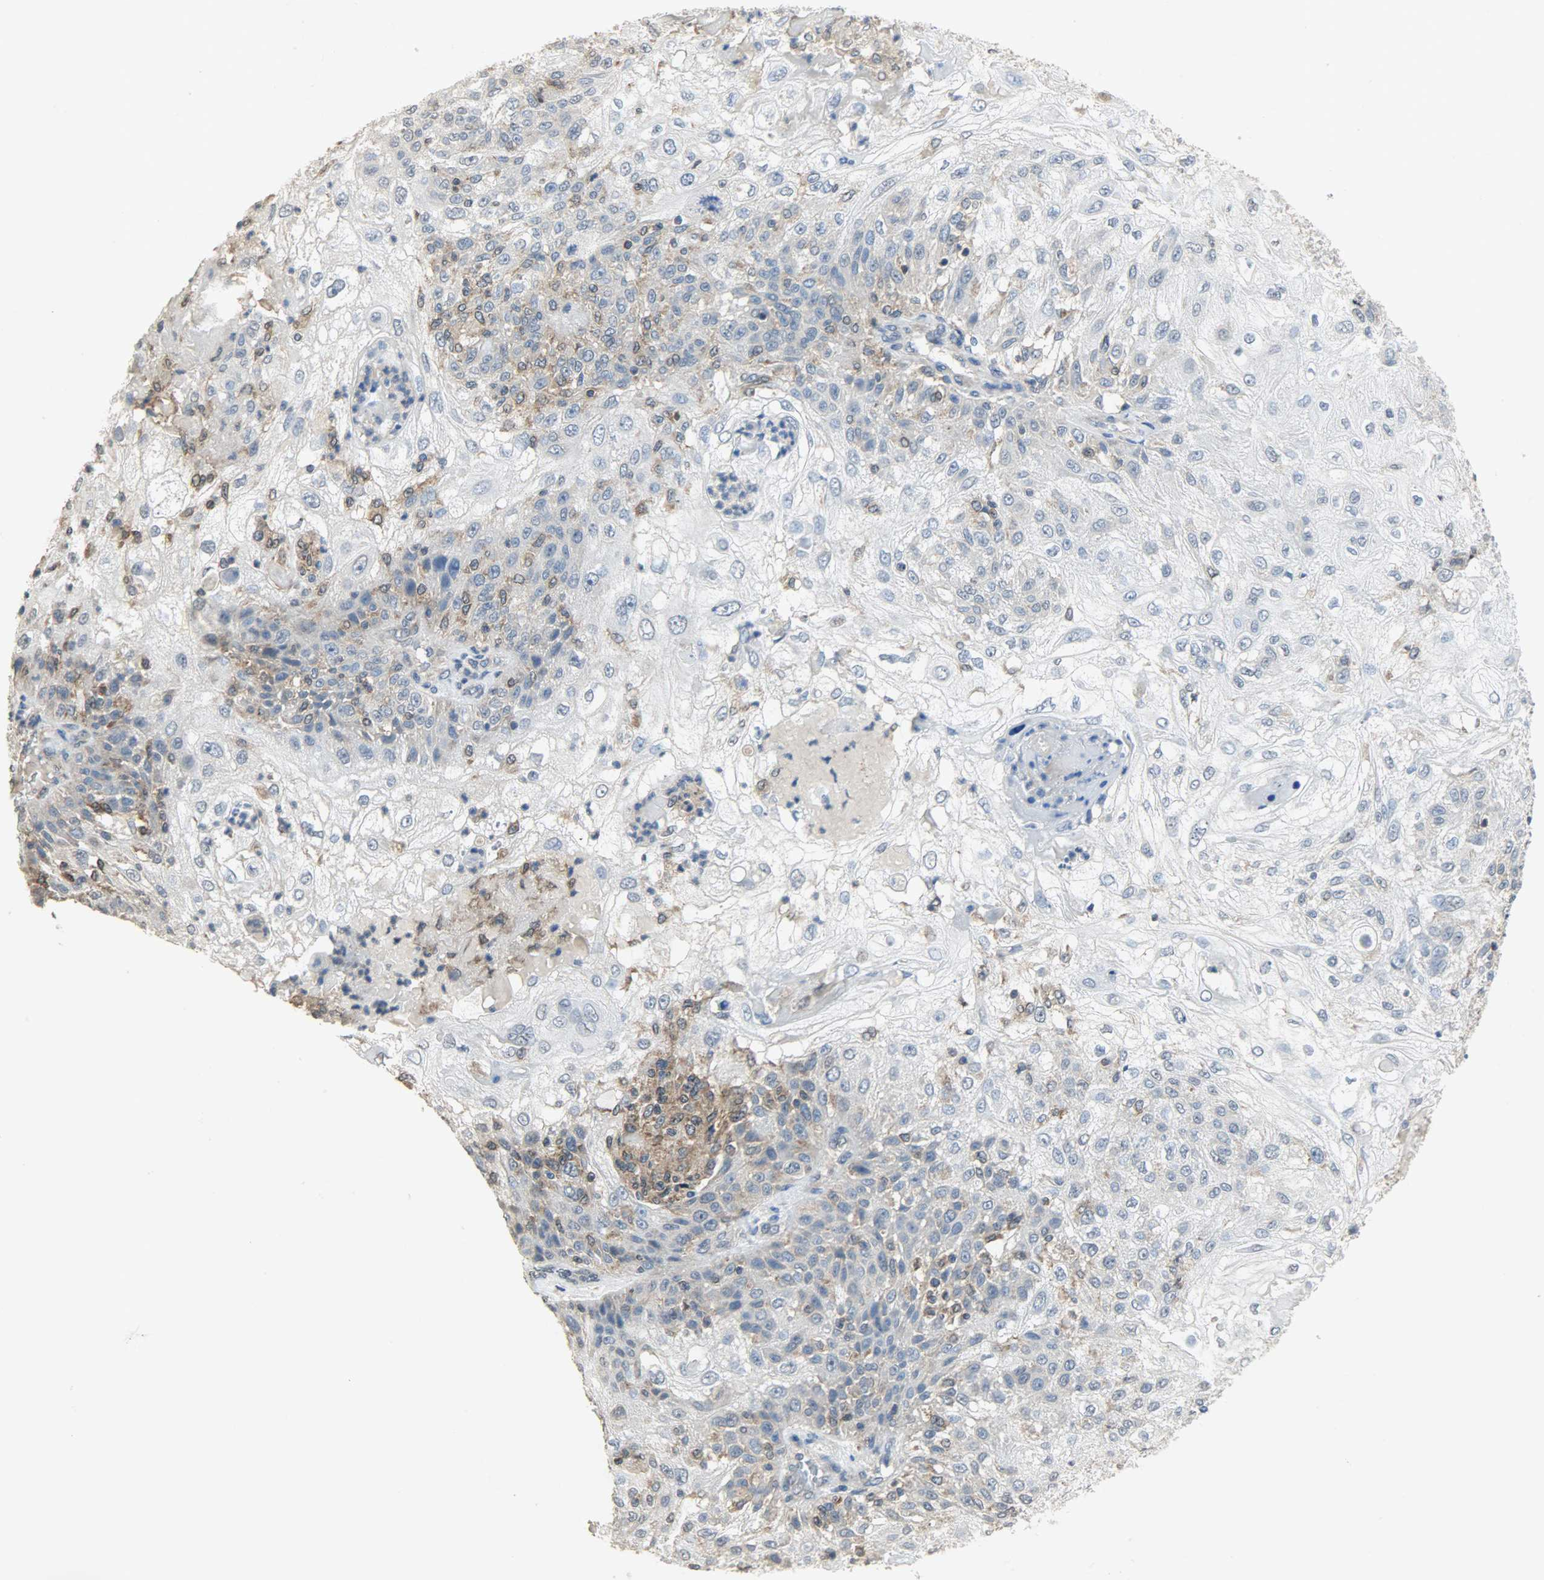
{"staining": {"intensity": "moderate", "quantity": "25%-75%", "location": "cytoplasmic/membranous,nuclear"}, "tissue": "skin cancer", "cell_type": "Tumor cells", "image_type": "cancer", "snomed": [{"axis": "morphology", "description": "Normal tissue, NOS"}, {"axis": "morphology", "description": "Squamous cell carcinoma, NOS"}, {"axis": "topography", "description": "Skin"}], "caption": "Immunohistochemical staining of skin cancer (squamous cell carcinoma) reveals medium levels of moderate cytoplasmic/membranous and nuclear protein positivity in approximately 25%-75% of tumor cells. (DAB IHC with brightfield microscopy, high magnification).", "gene": "TRIM21", "patient": {"sex": "female", "age": 83}}